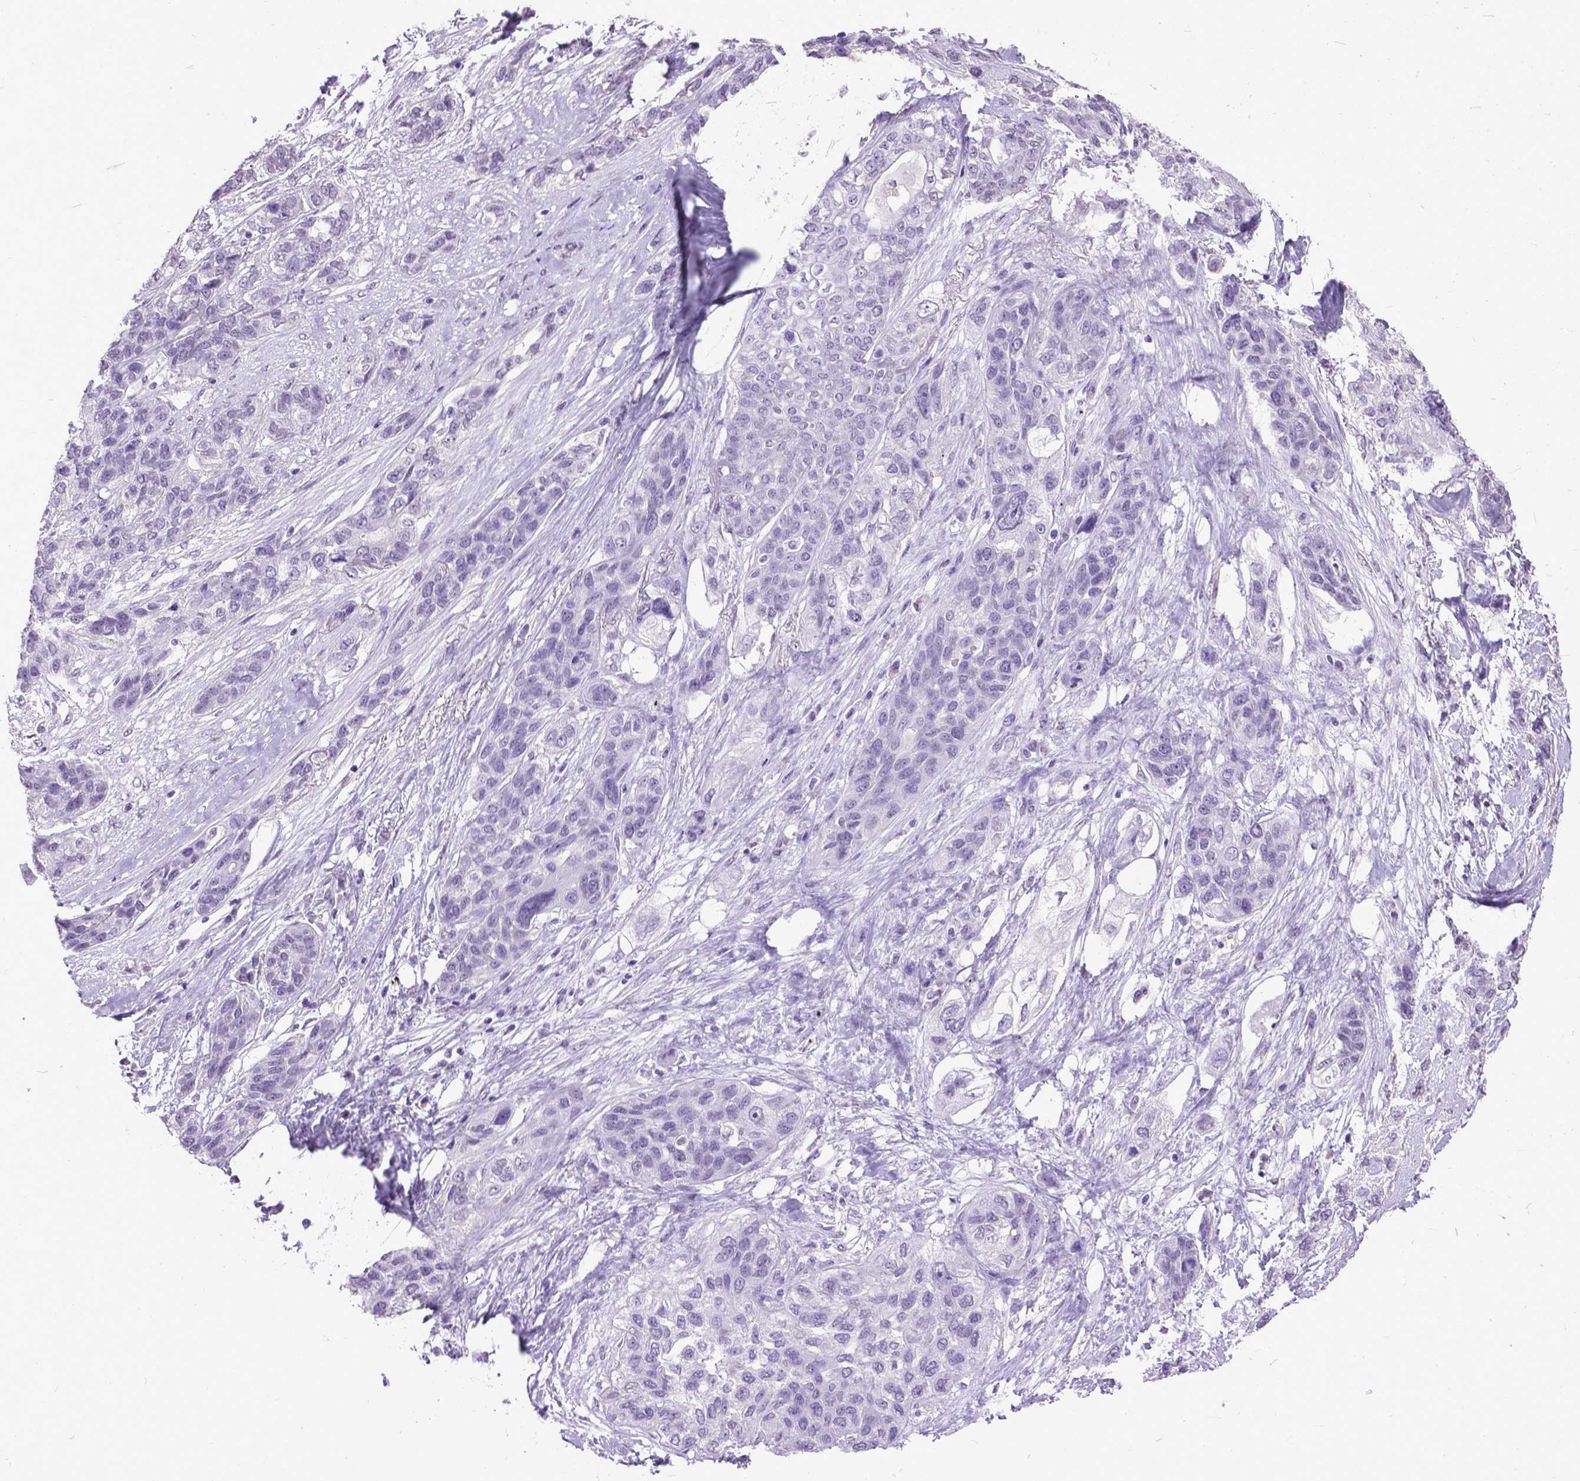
{"staining": {"intensity": "negative", "quantity": "none", "location": "none"}, "tissue": "lung cancer", "cell_type": "Tumor cells", "image_type": "cancer", "snomed": [{"axis": "morphology", "description": "Squamous cell carcinoma, NOS"}, {"axis": "topography", "description": "Lung"}], "caption": "Squamous cell carcinoma (lung) stained for a protein using IHC demonstrates no positivity tumor cells.", "gene": "MARCHF10", "patient": {"sex": "female", "age": 70}}